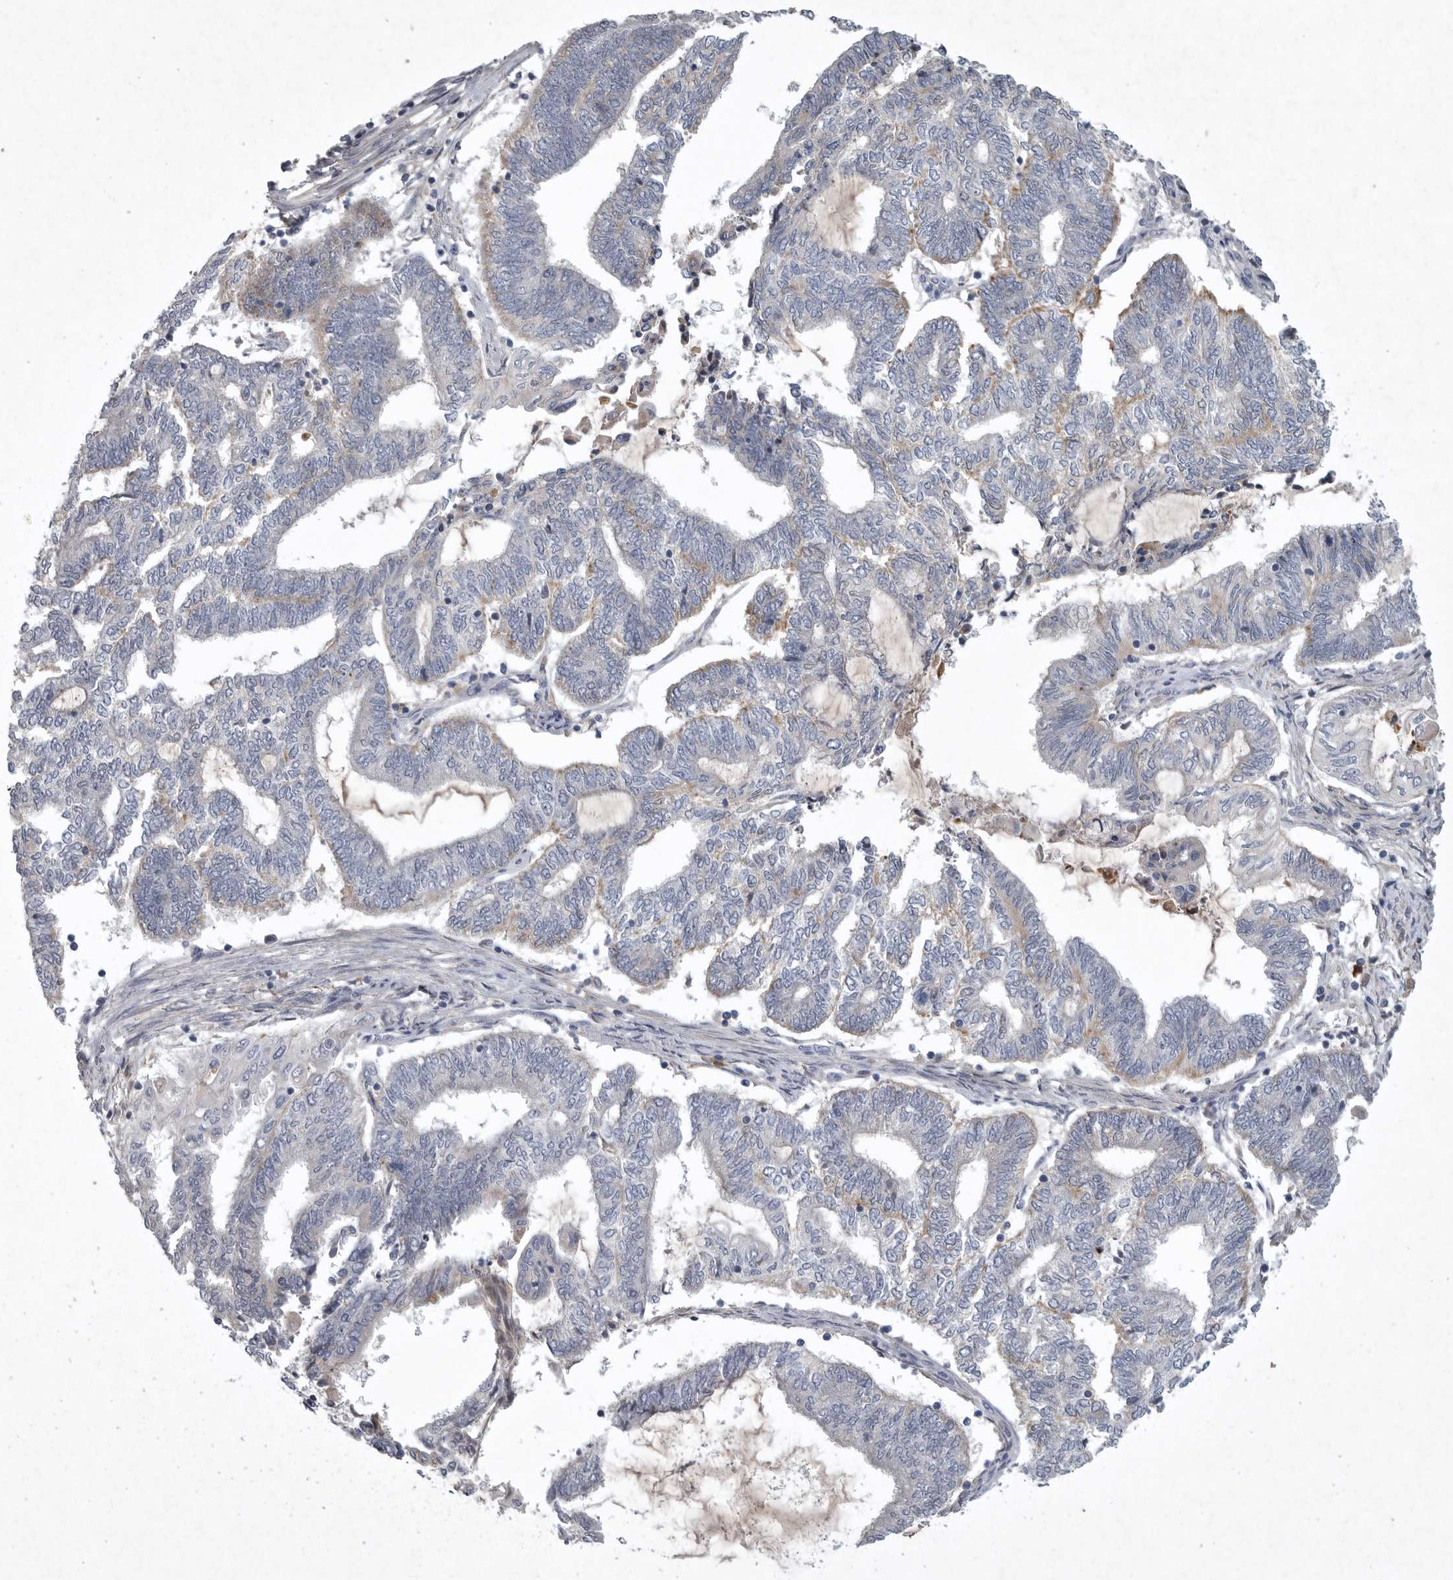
{"staining": {"intensity": "negative", "quantity": "none", "location": "none"}, "tissue": "endometrial cancer", "cell_type": "Tumor cells", "image_type": "cancer", "snomed": [{"axis": "morphology", "description": "Adenocarcinoma, NOS"}, {"axis": "topography", "description": "Uterus"}, {"axis": "topography", "description": "Endometrium"}], "caption": "DAB immunohistochemical staining of human endometrial cancer exhibits no significant positivity in tumor cells. The staining was performed using DAB (3,3'-diaminobenzidine) to visualize the protein expression in brown, while the nuclei were stained in blue with hematoxylin (Magnification: 20x).", "gene": "LAMTOR3", "patient": {"sex": "female", "age": 70}}